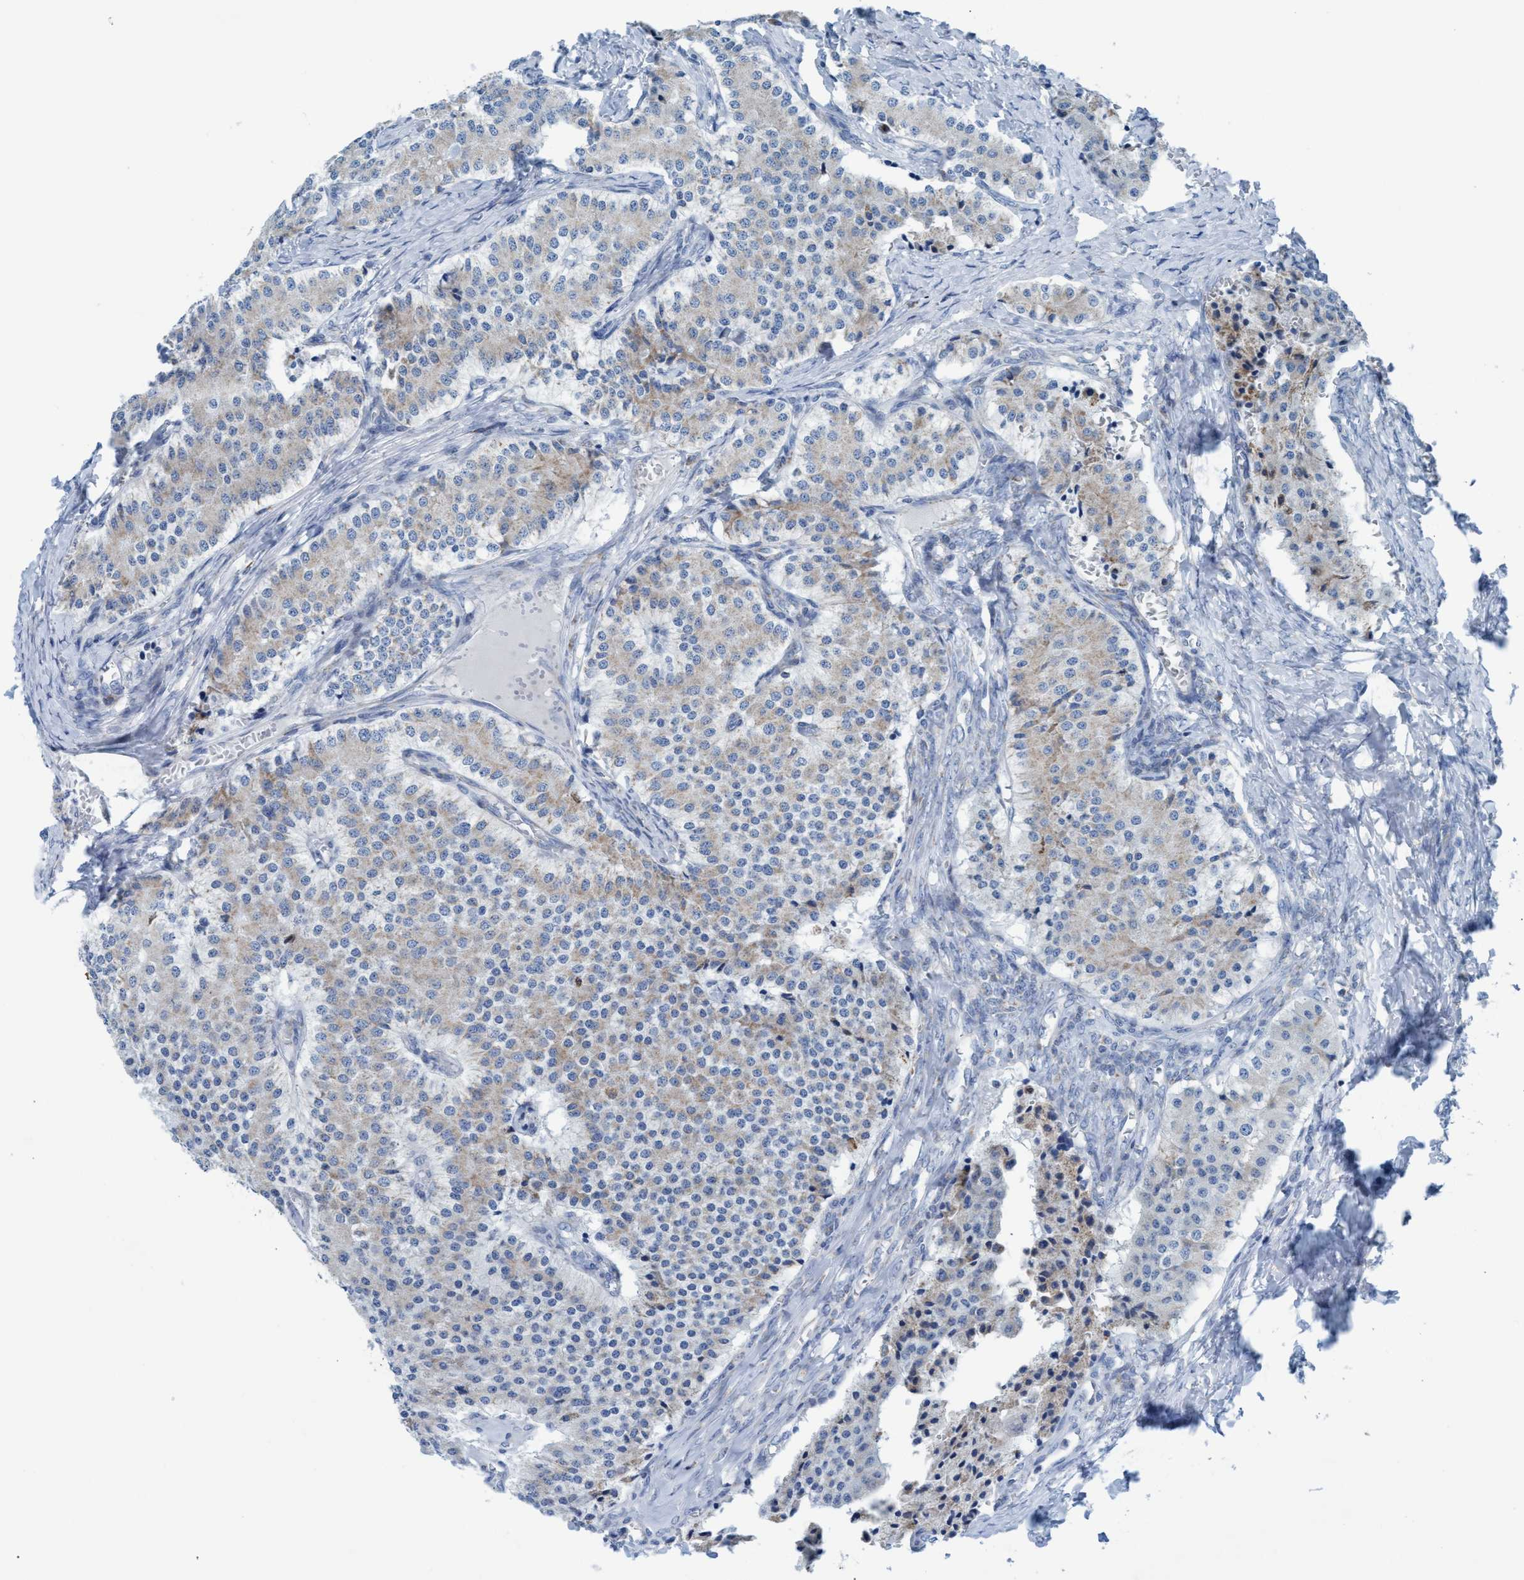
{"staining": {"intensity": "weak", "quantity": "25%-75%", "location": "cytoplasmic/membranous"}, "tissue": "carcinoid", "cell_type": "Tumor cells", "image_type": "cancer", "snomed": [{"axis": "morphology", "description": "Carcinoid, malignant, NOS"}, {"axis": "topography", "description": "Colon"}], "caption": "The micrograph shows immunohistochemical staining of carcinoid (malignant). There is weak cytoplasmic/membranous expression is identified in about 25%-75% of tumor cells.", "gene": "GGA3", "patient": {"sex": "female", "age": 52}}